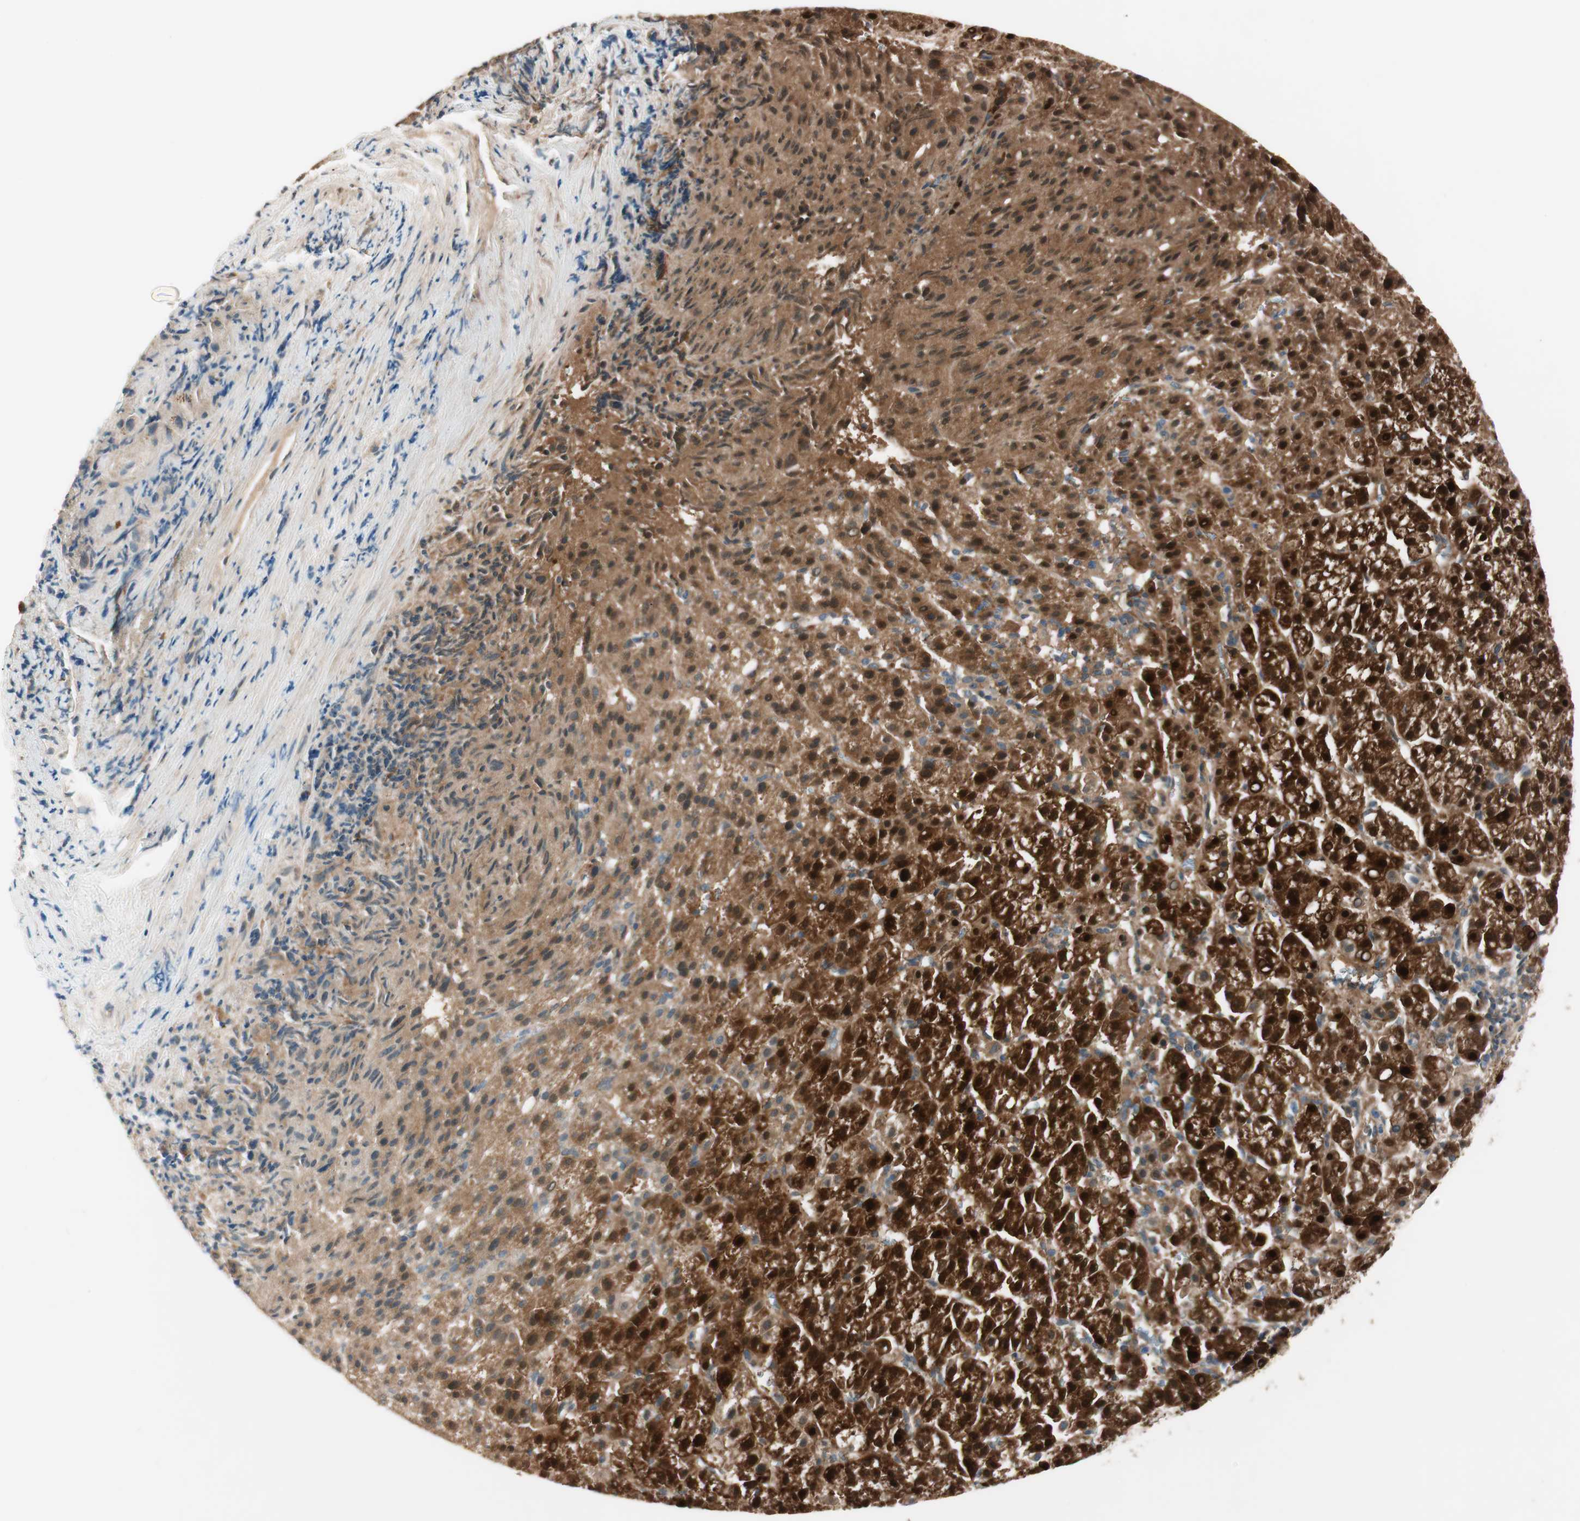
{"staining": {"intensity": "strong", "quantity": ">75%", "location": "cytoplasmic/membranous,nuclear"}, "tissue": "liver cancer", "cell_type": "Tumor cells", "image_type": "cancer", "snomed": [{"axis": "morphology", "description": "Carcinoma, Hepatocellular, NOS"}, {"axis": "topography", "description": "Liver"}], "caption": "Human hepatocellular carcinoma (liver) stained with a brown dye exhibits strong cytoplasmic/membranous and nuclear positive staining in about >75% of tumor cells.", "gene": "GALT", "patient": {"sex": "female", "age": 58}}